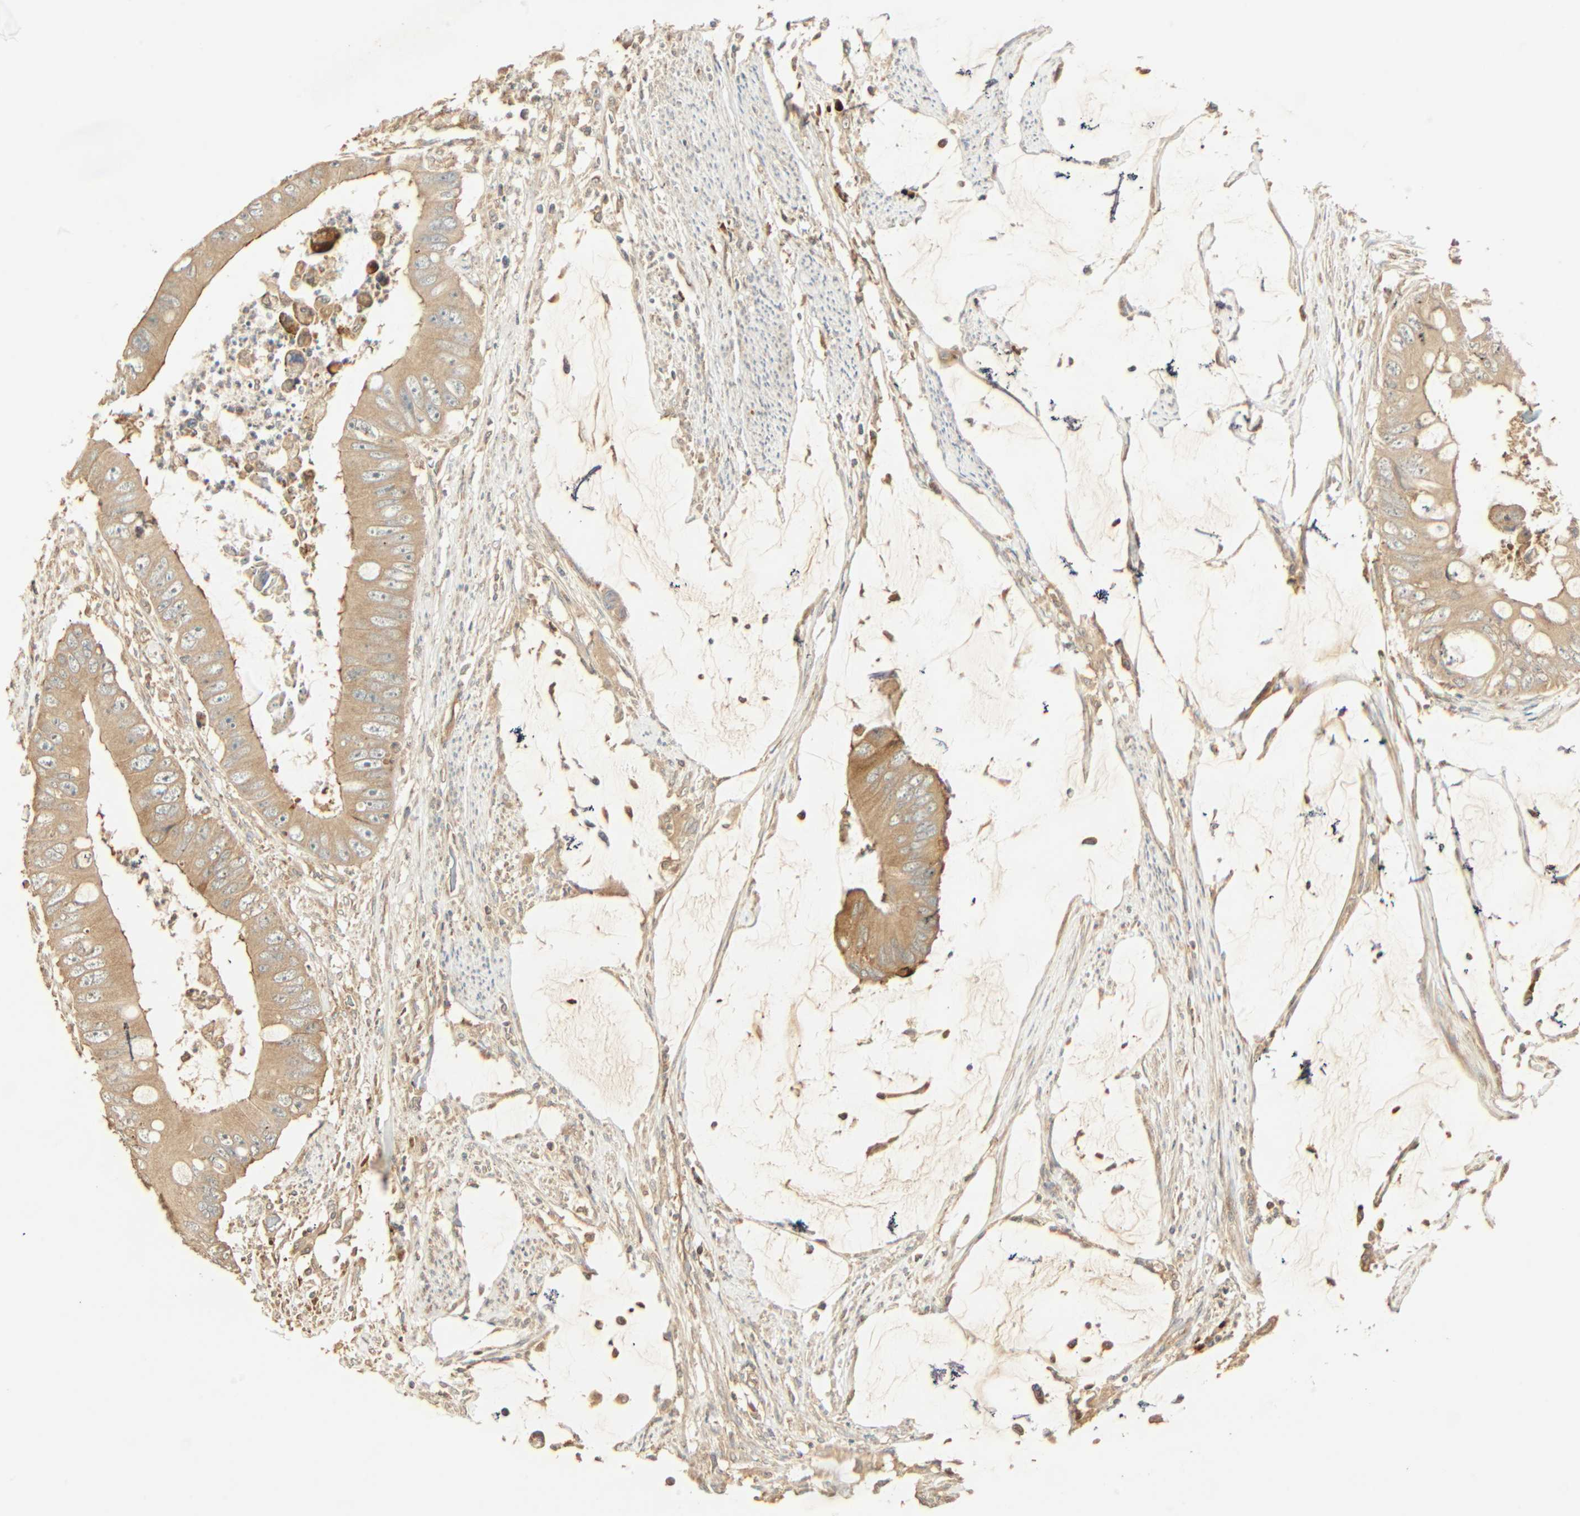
{"staining": {"intensity": "moderate", "quantity": ">75%", "location": "cytoplasmic/membranous"}, "tissue": "colorectal cancer", "cell_type": "Tumor cells", "image_type": "cancer", "snomed": [{"axis": "morphology", "description": "Adenocarcinoma, NOS"}, {"axis": "topography", "description": "Rectum"}], "caption": "High-magnification brightfield microscopy of adenocarcinoma (colorectal) stained with DAB (3,3'-diaminobenzidine) (brown) and counterstained with hematoxylin (blue). tumor cells exhibit moderate cytoplasmic/membranous expression is appreciated in approximately>75% of cells.", "gene": "GALK1", "patient": {"sex": "female", "age": 77}}